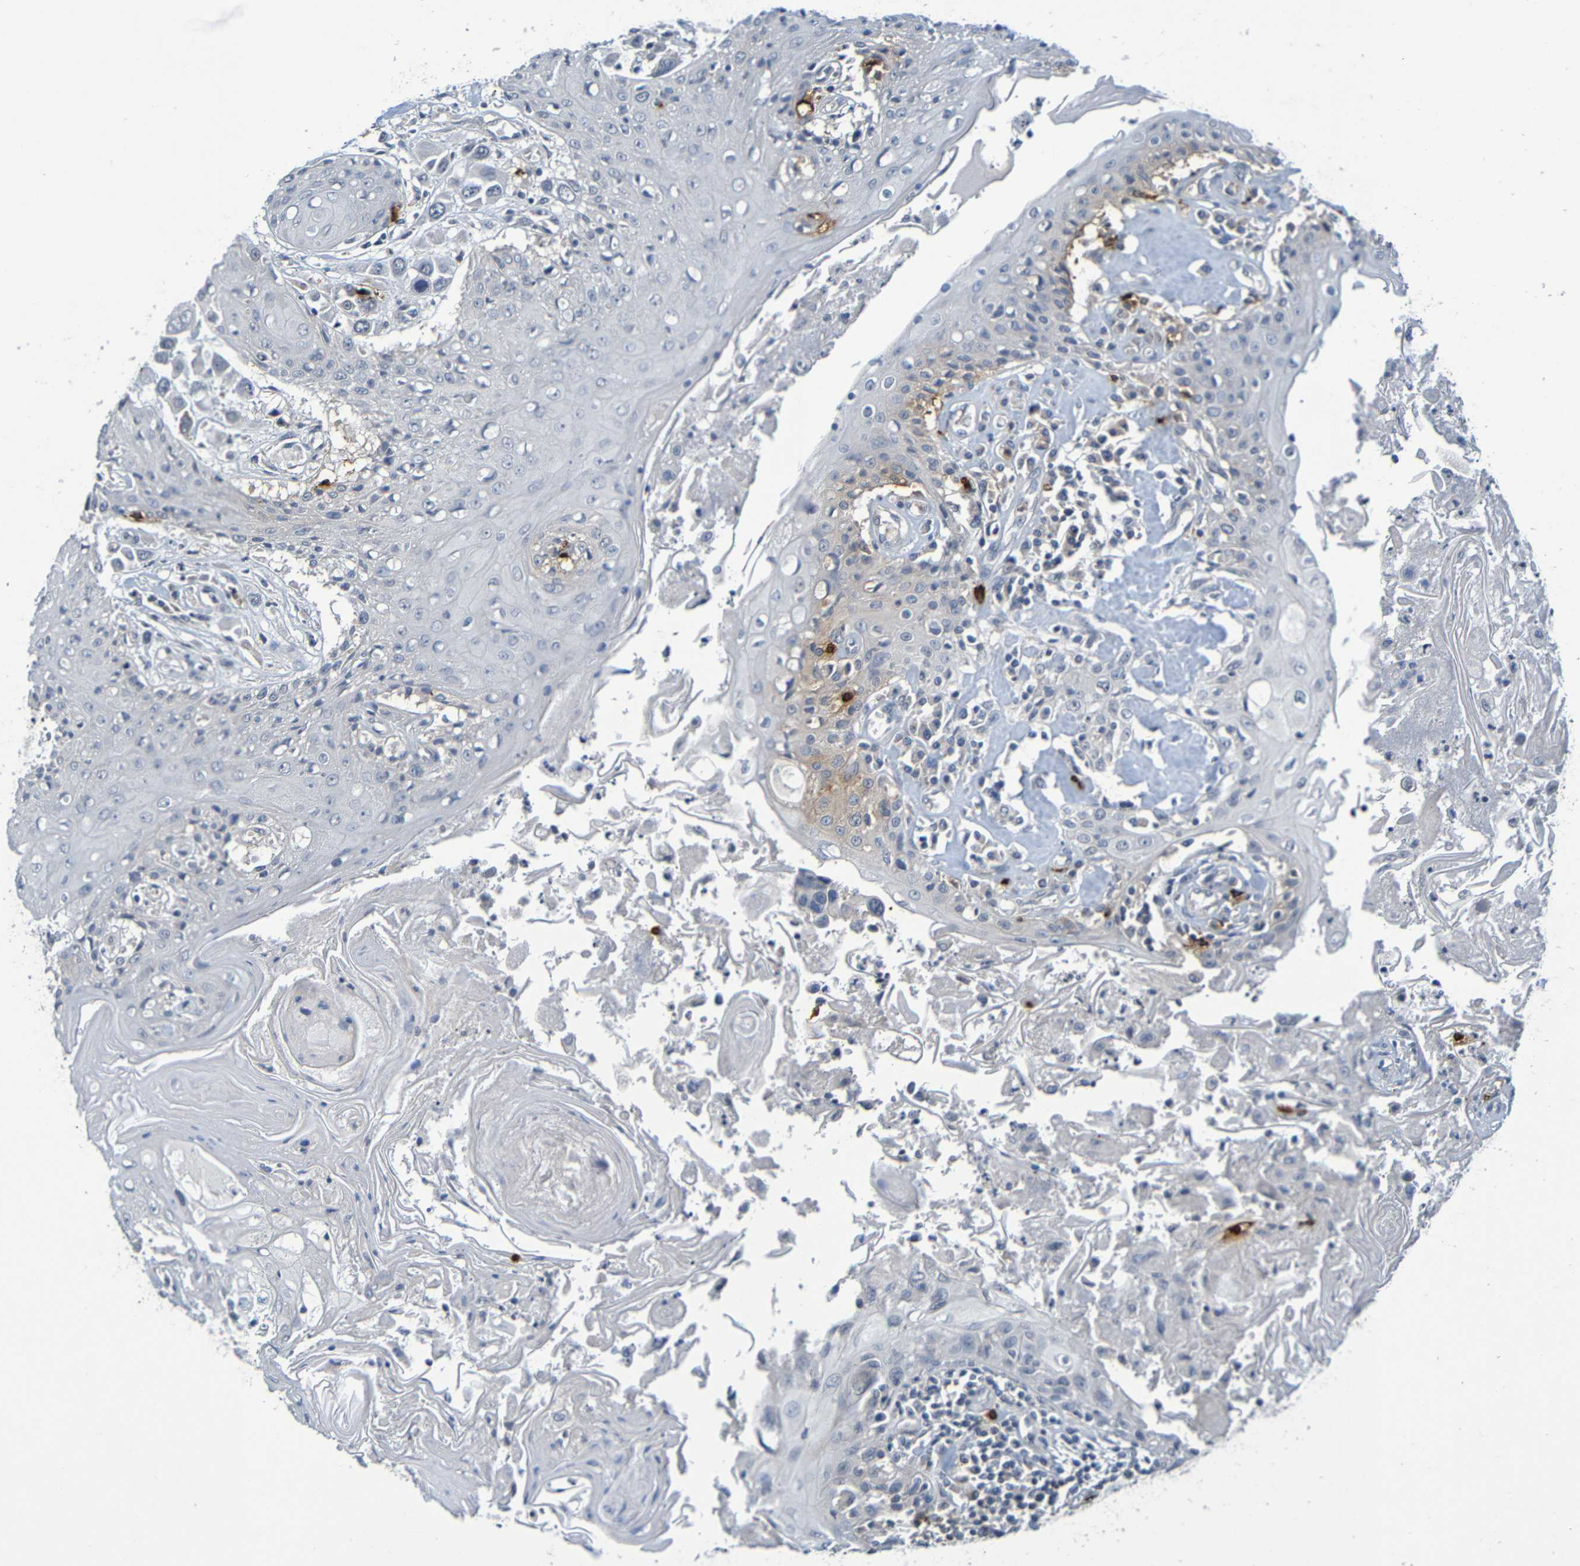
{"staining": {"intensity": "weak", "quantity": "<25%", "location": "cytoplasmic/membranous"}, "tissue": "head and neck cancer", "cell_type": "Tumor cells", "image_type": "cancer", "snomed": [{"axis": "morphology", "description": "Squamous cell carcinoma, NOS"}, {"axis": "topography", "description": "Oral tissue"}, {"axis": "topography", "description": "Head-Neck"}], "caption": "Immunohistochemical staining of human head and neck cancer (squamous cell carcinoma) reveals no significant staining in tumor cells.", "gene": "C3AR1", "patient": {"sex": "female", "age": 76}}